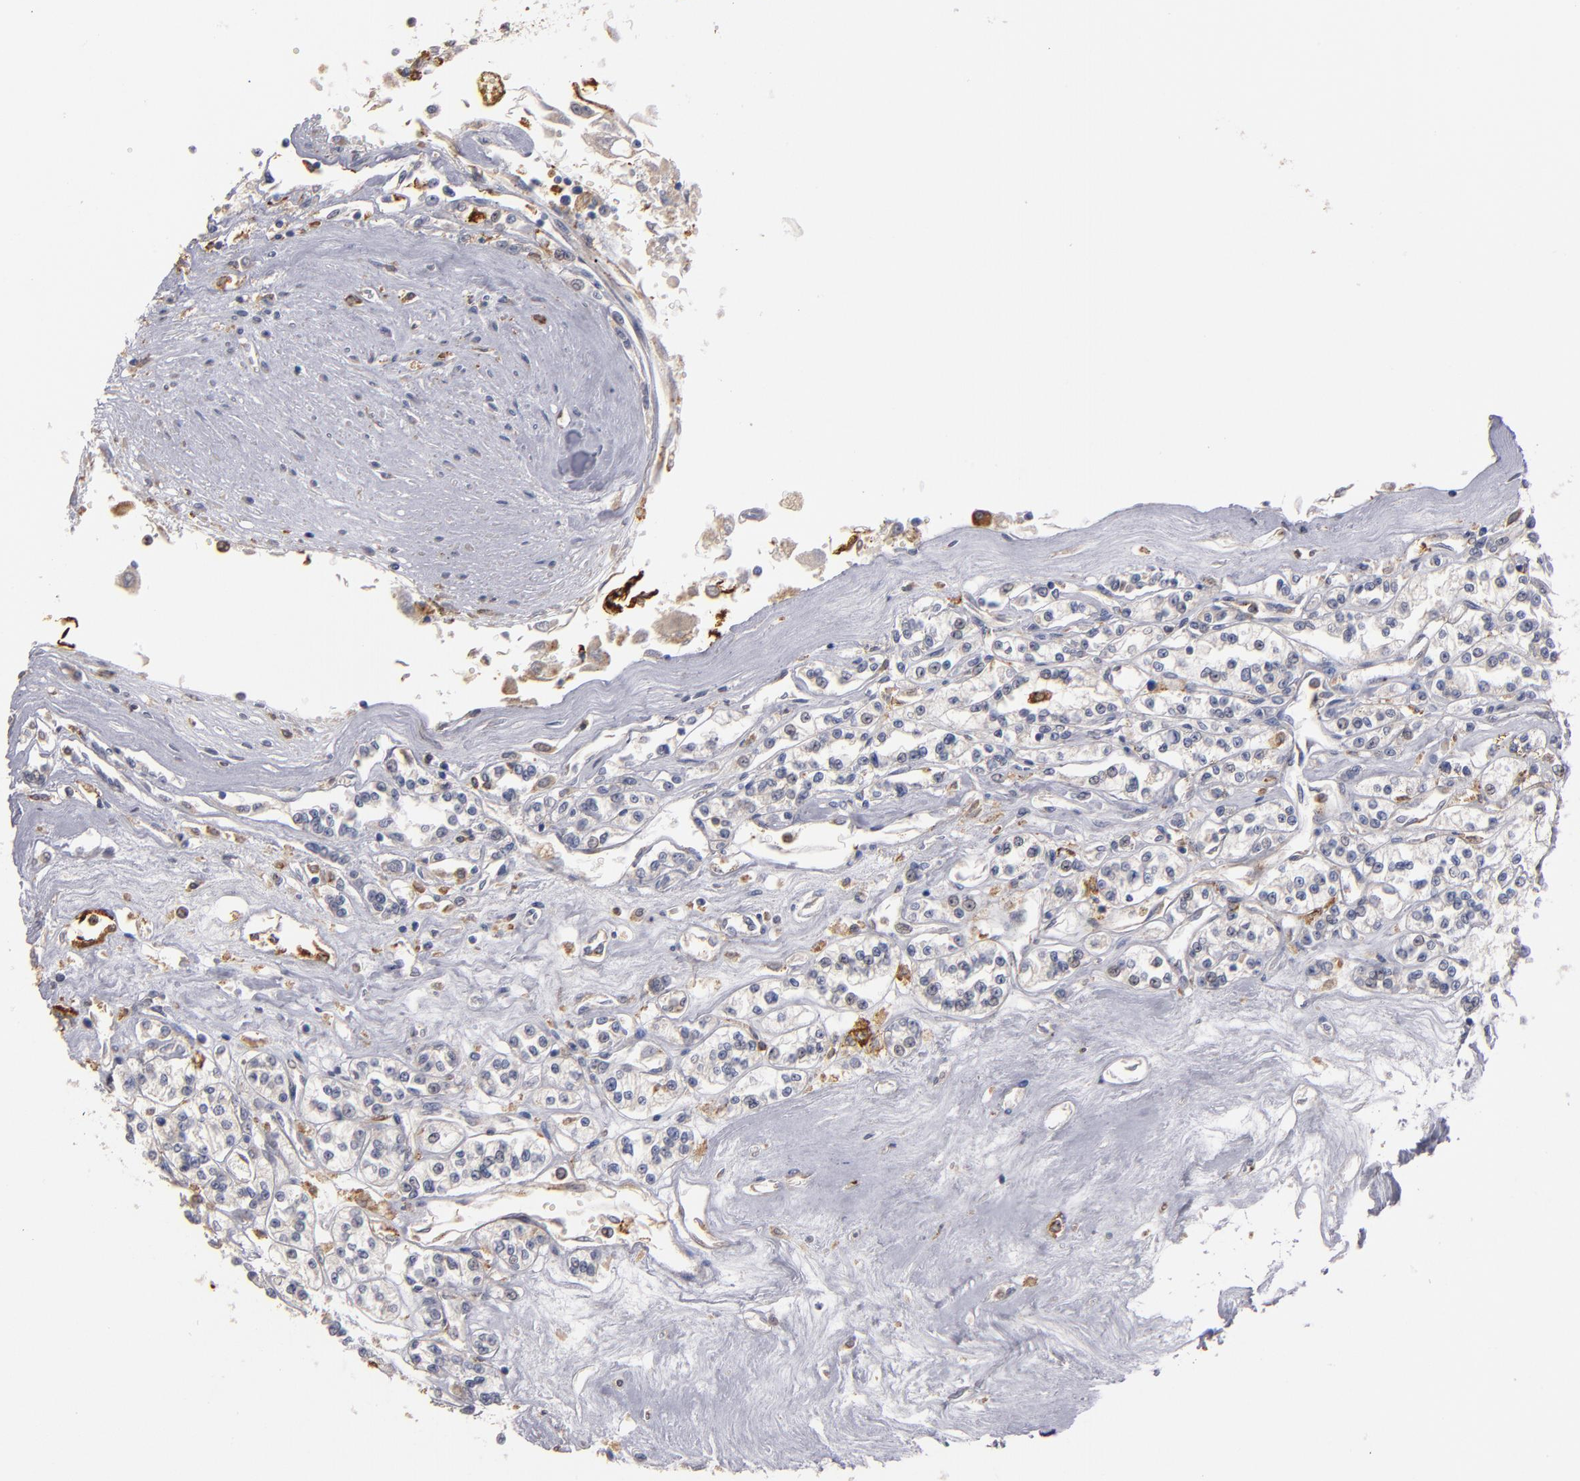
{"staining": {"intensity": "negative", "quantity": "none", "location": "none"}, "tissue": "renal cancer", "cell_type": "Tumor cells", "image_type": "cancer", "snomed": [{"axis": "morphology", "description": "Adenocarcinoma, NOS"}, {"axis": "topography", "description": "Kidney"}], "caption": "Tumor cells are negative for brown protein staining in renal cancer (adenocarcinoma).", "gene": "SELP", "patient": {"sex": "female", "age": 76}}